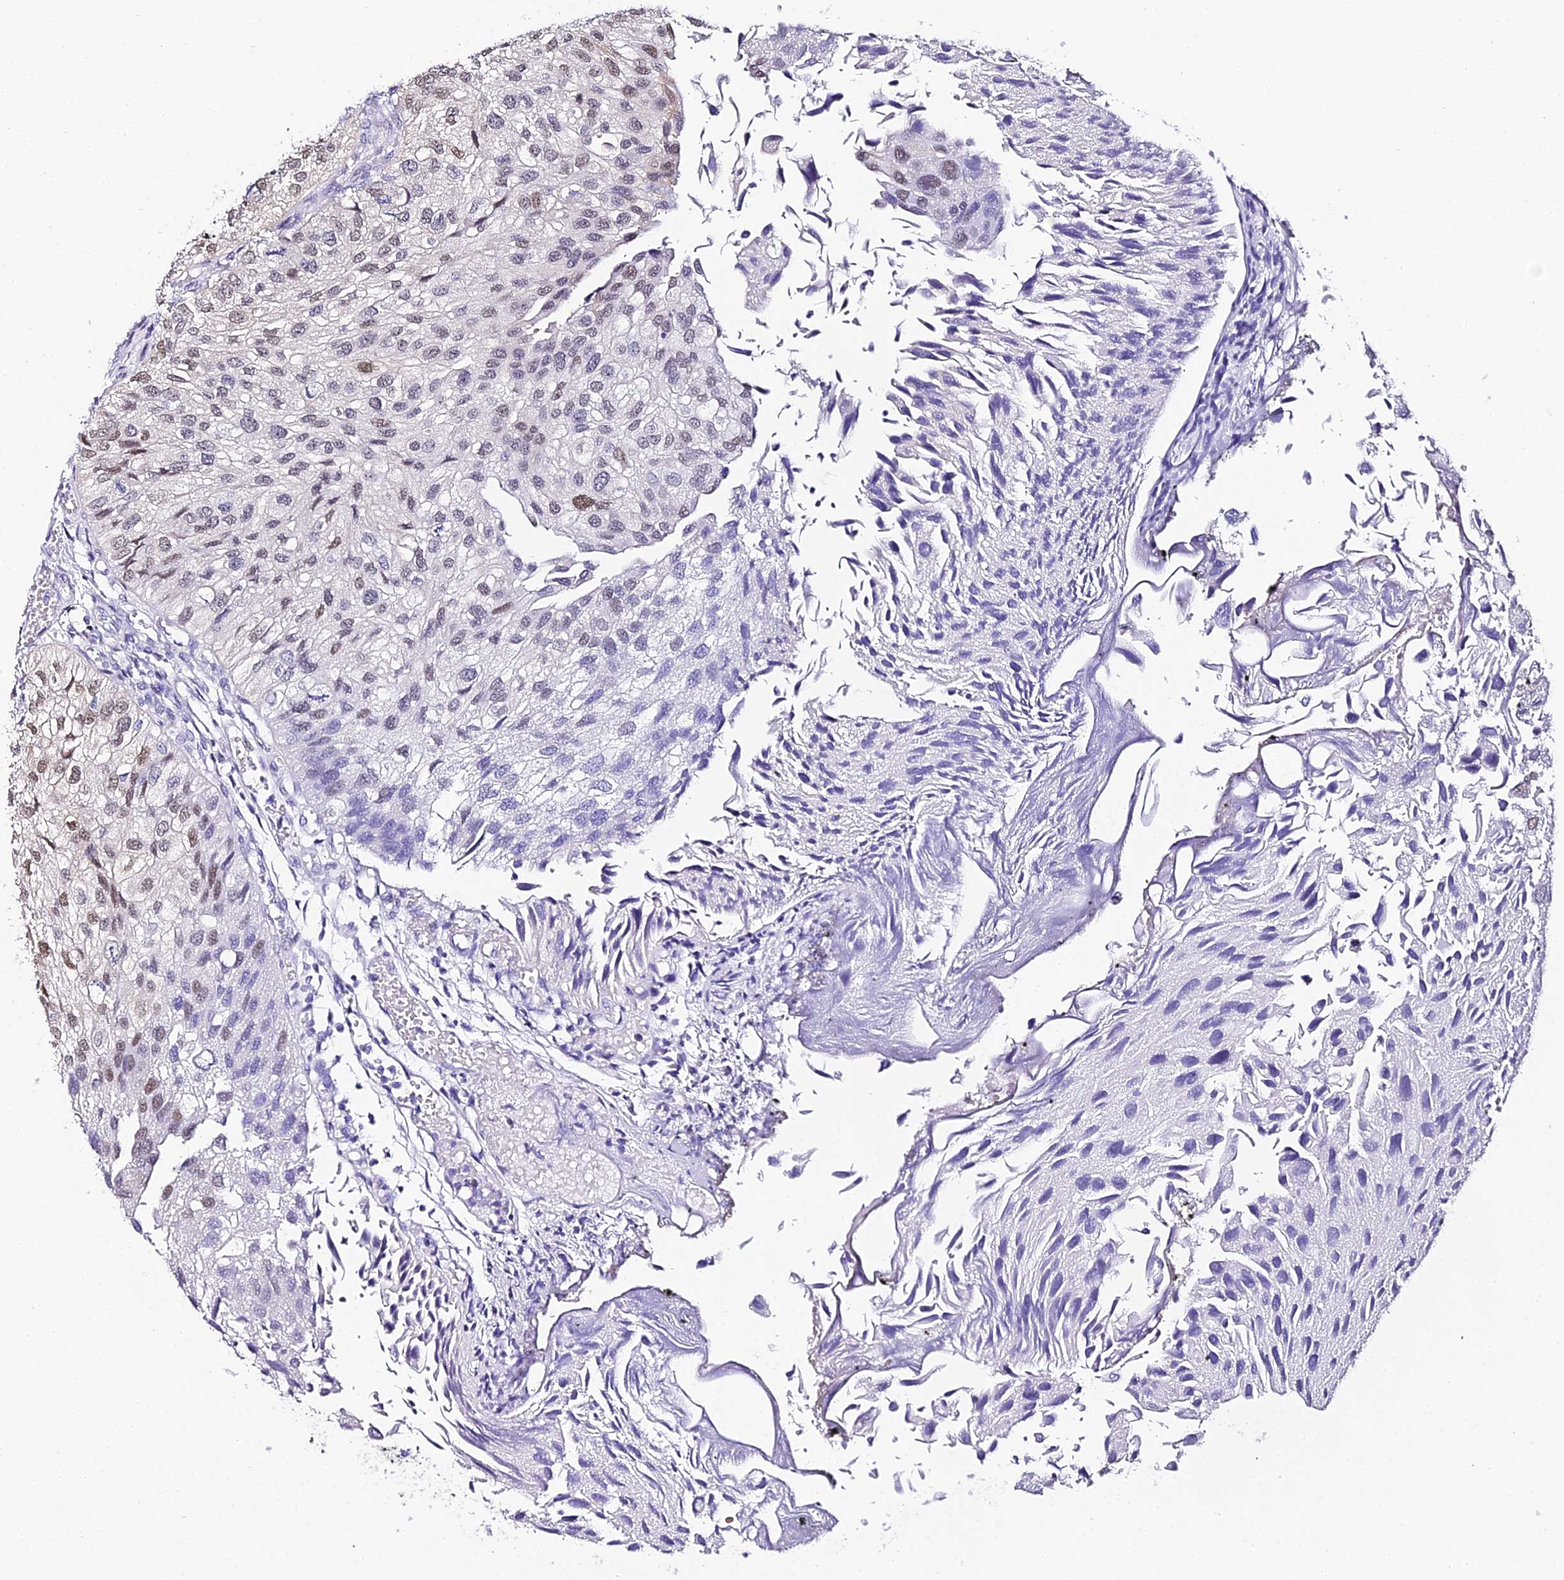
{"staining": {"intensity": "weak", "quantity": "25%-75%", "location": "nuclear"}, "tissue": "urothelial cancer", "cell_type": "Tumor cells", "image_type": "cancer", "snomed": [{"axis": "morphology", "description": "Urothelial carcinoma, Low grade"}, {"axis": "topography", "description": "Urinary bladder"}], "caption": "Urothelial cancer stained with IHC reveals weak nuclear expression in approximately 25%-75% of tumor cells.", "gene": "ABHD14A-ACY1", "patient": {"sex": "female", "age": 89}}